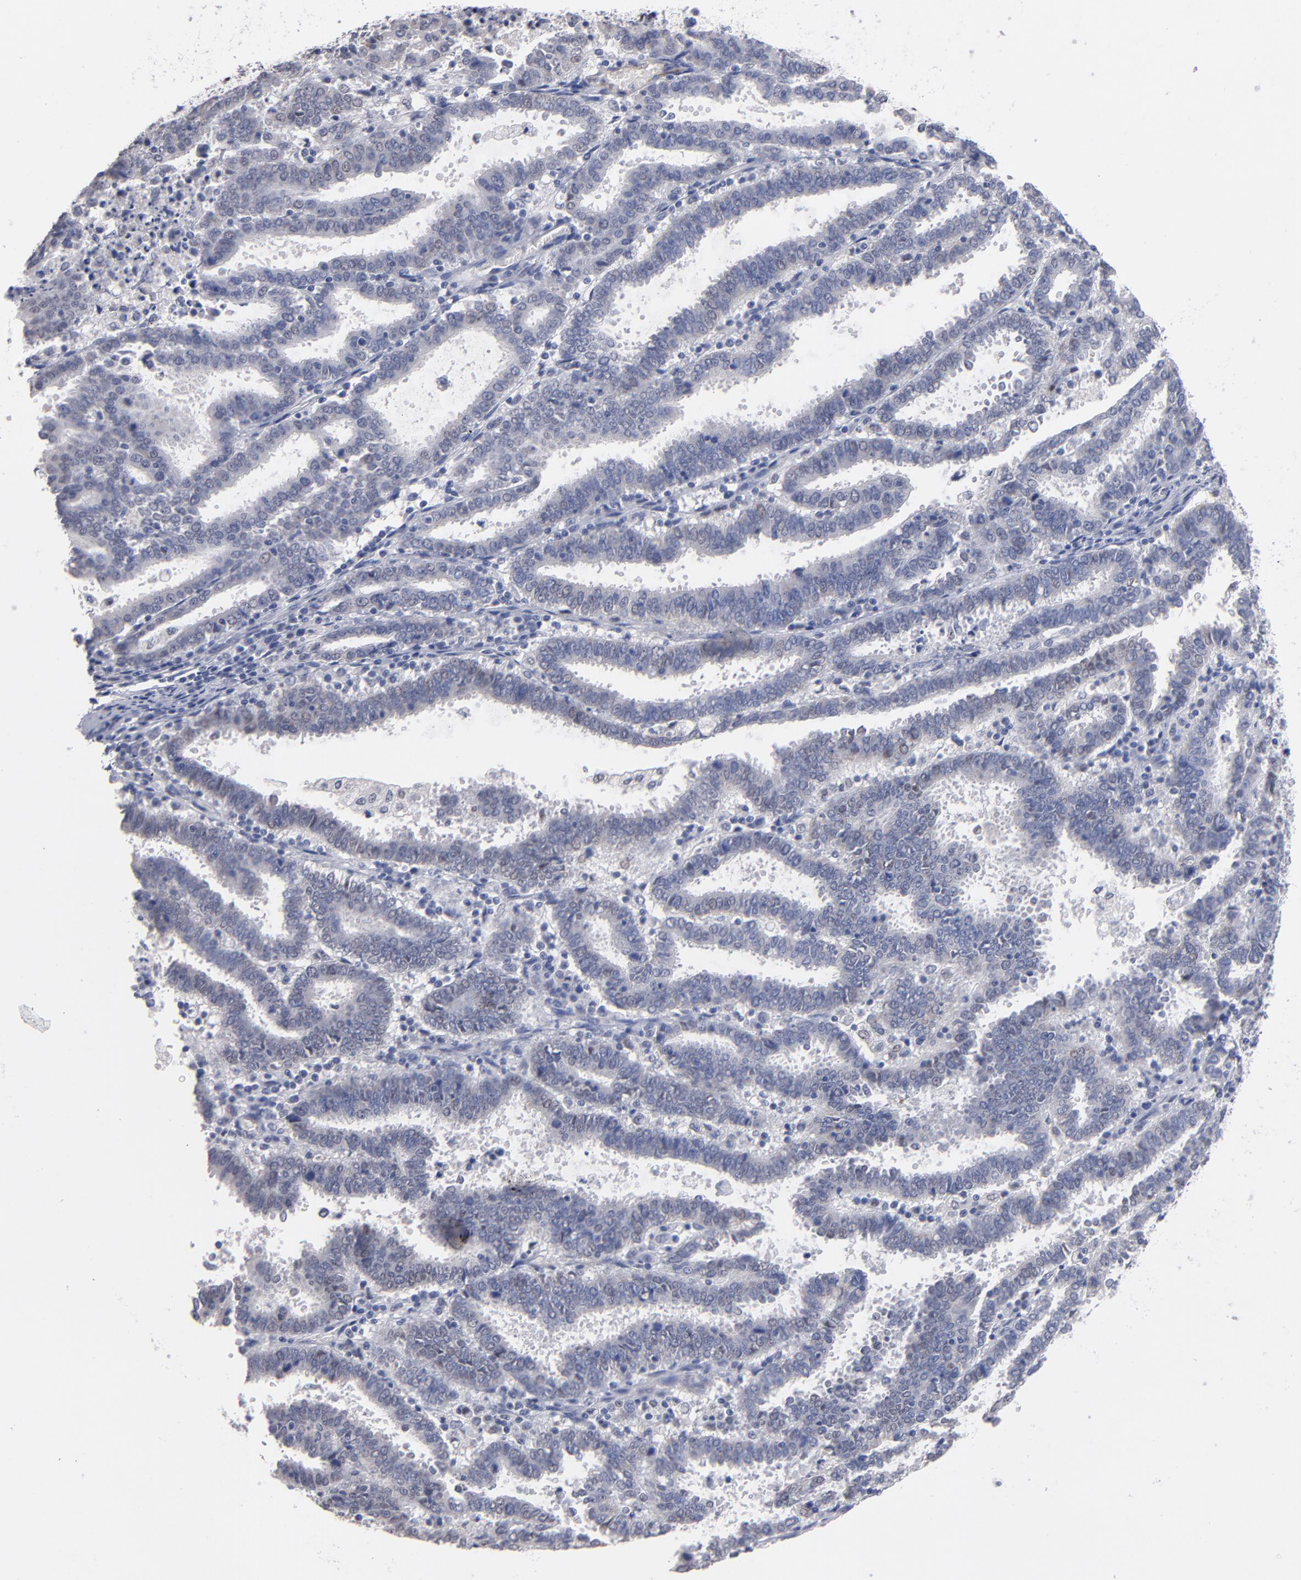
{"staining": {"intensity": "negative", "quantity": "none", "location": "none"}, "tissue": "endometrial cancer", "cell_type": "Tumor cells", "image_type": "cancer", "snomed": [{"axis": "morphology", "description": "Adenocarcinoma, NOS"}, {"axis": "topography", "description": "Uterus"}], "caption": "An immunohistochemistry micrograph of endometrial adenocarcinoma is shown. There is no staining in tumor cells of endometrial adenocarcinoma. (Stains: DAB (3,3'-diaminobenzidine) immunohistochemistry with hematoxylin counter stain, Microscopy: brightfield microscopy at high magnification).", "gene": "MN1", "patient": {"sex": "female", "age": 83}}